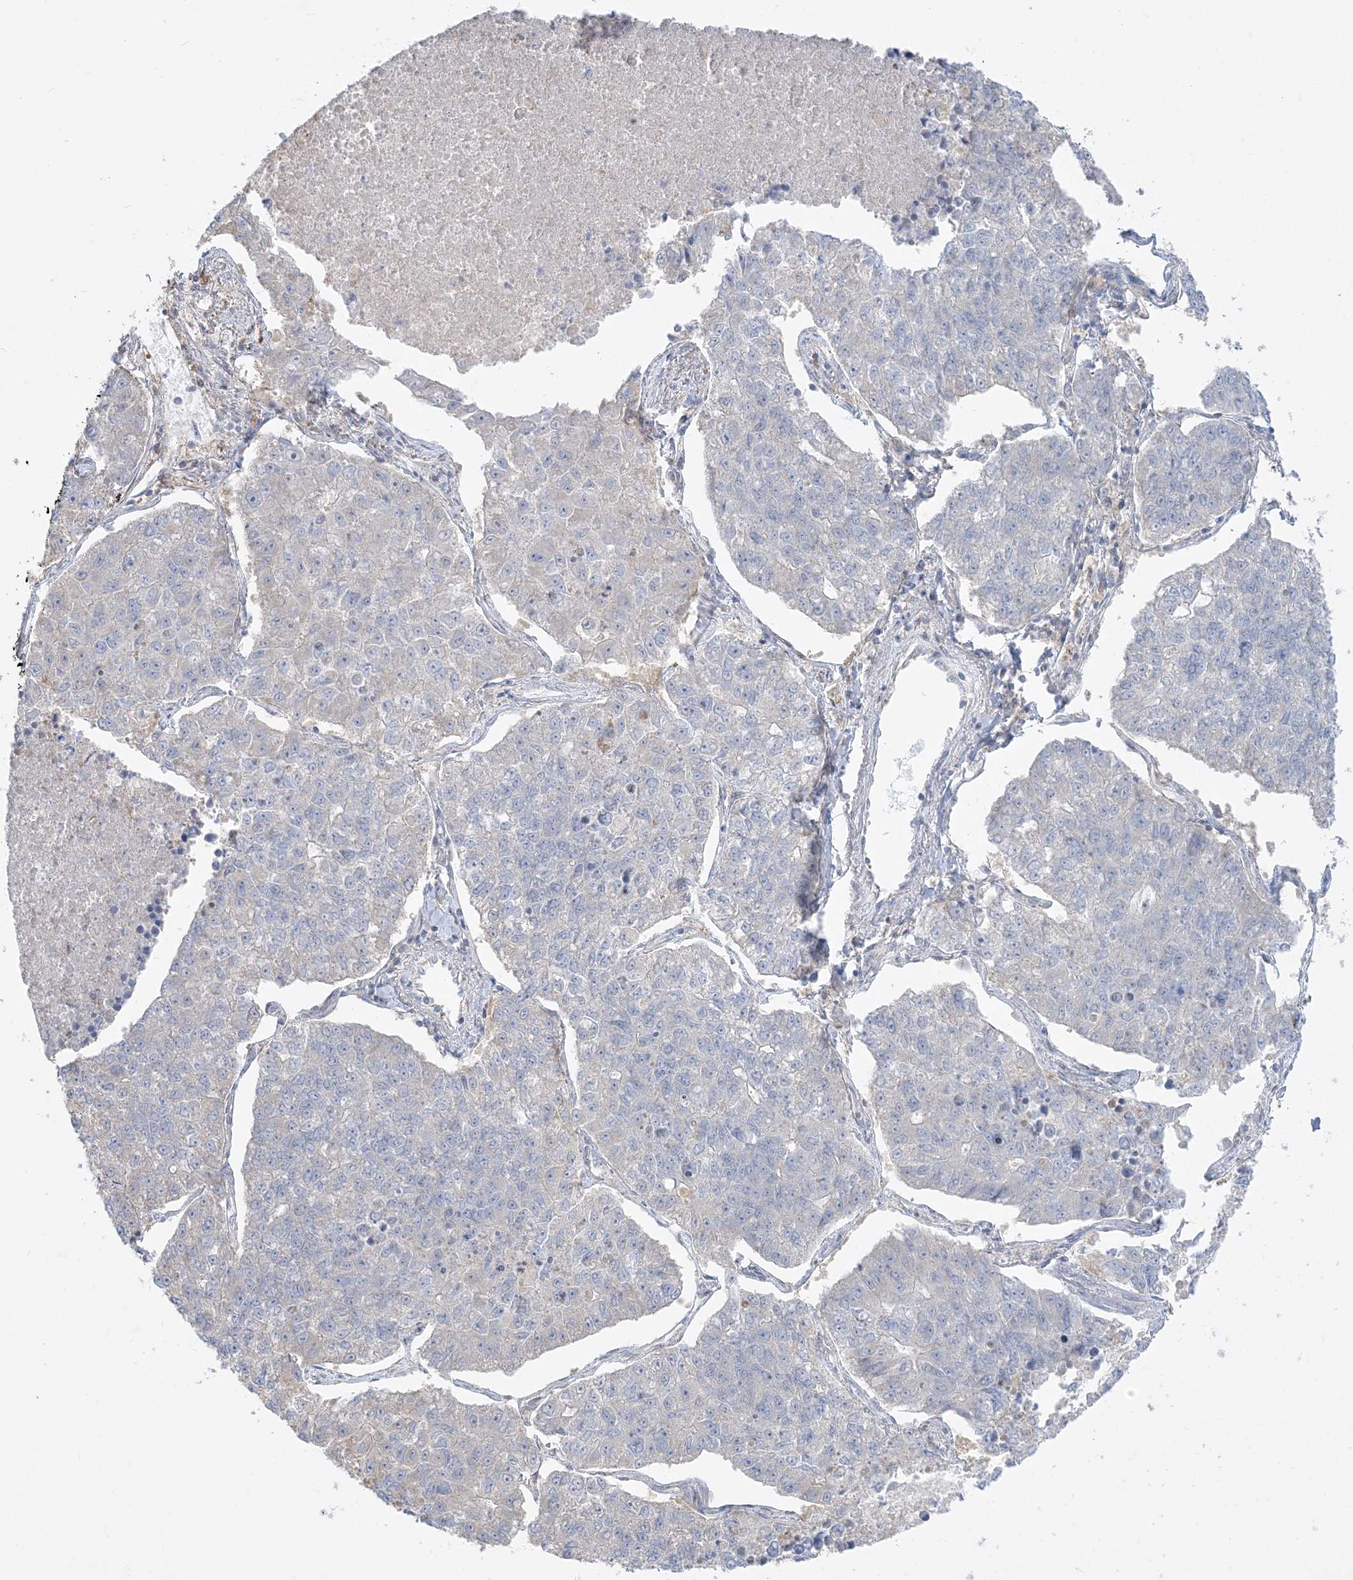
{"staining": {"intensity": "negative", "quantity": "none", "location": "none"}, "tissue": "lung cancer", "cell_type": "Tumor cells", "image_type": "cancer", "snomed": [{"axis": "morphology", "description": "Adenocarcinoma, NOS"}, {"axis": "topography", "description": "Lung"}], "caption": "This is an IHC micrograph of human lung cancer. There is no expression in tumor cells.", "gene": "ZC3H6", "patient": {"sex": "male", "age": 49}}